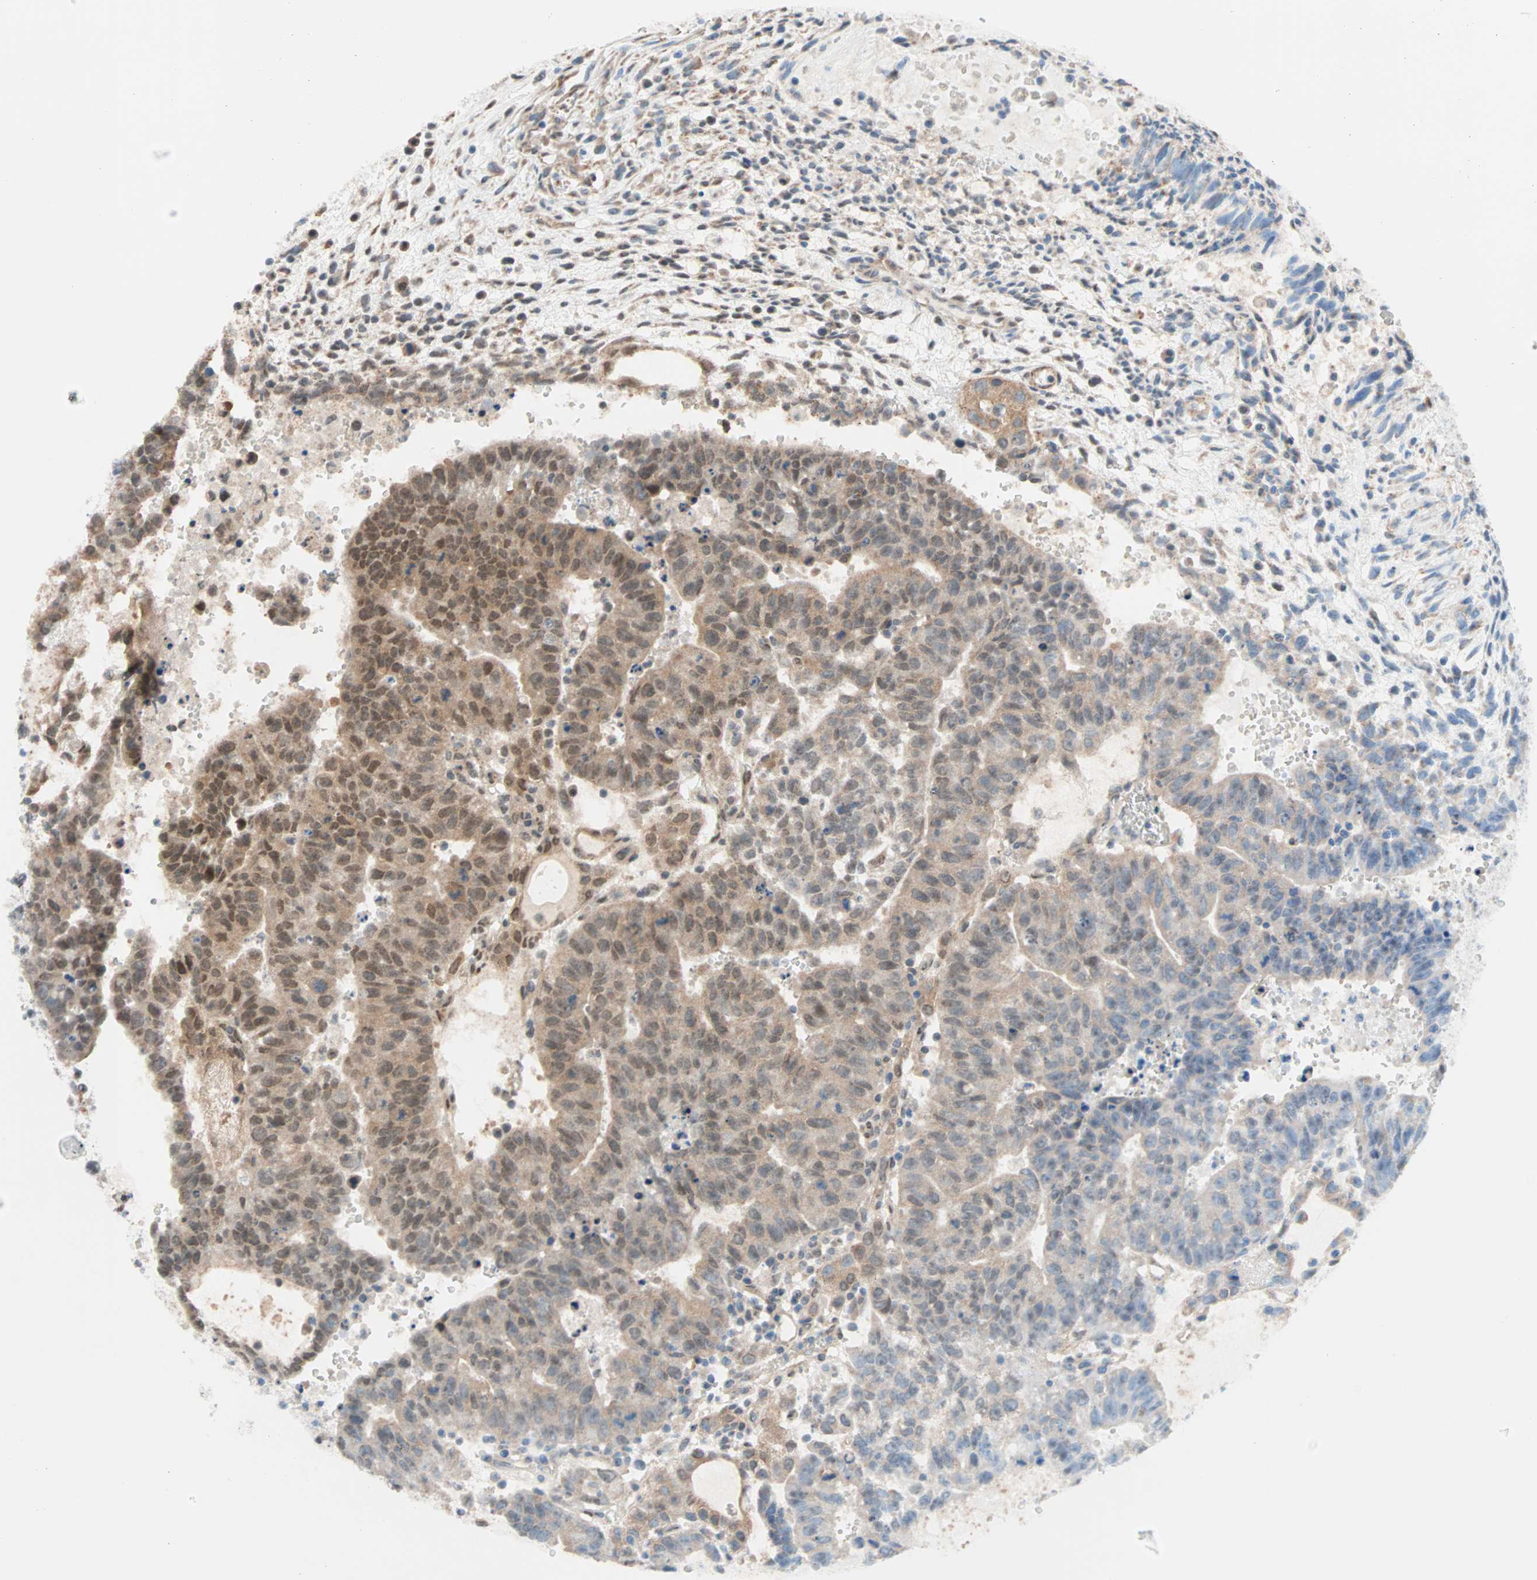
{"staining": {"intensity": "moderate", "quantity": ">75%", "location": "cytoplasmic/membranous,nuclear"}, "tissue": "testis cancer", "cell_type": "Tumor cells", "image_type": "cancer", "snomed": [{"axis": "morphology", "description": "Seminoma, NOS"}, {"axis": "morphology", "description": "Carcinoma, Embryonal, NOS"}, {"axis": "topography", "description": "Testis"}], "caption": "Embryonal carcinoma (testis) stained for a protein displays moderate cytoplasmic/membranous and nuclear positivity in tumor cells.", "gene": "HECW1", "patient": {"sex": "male", "age": 52}}